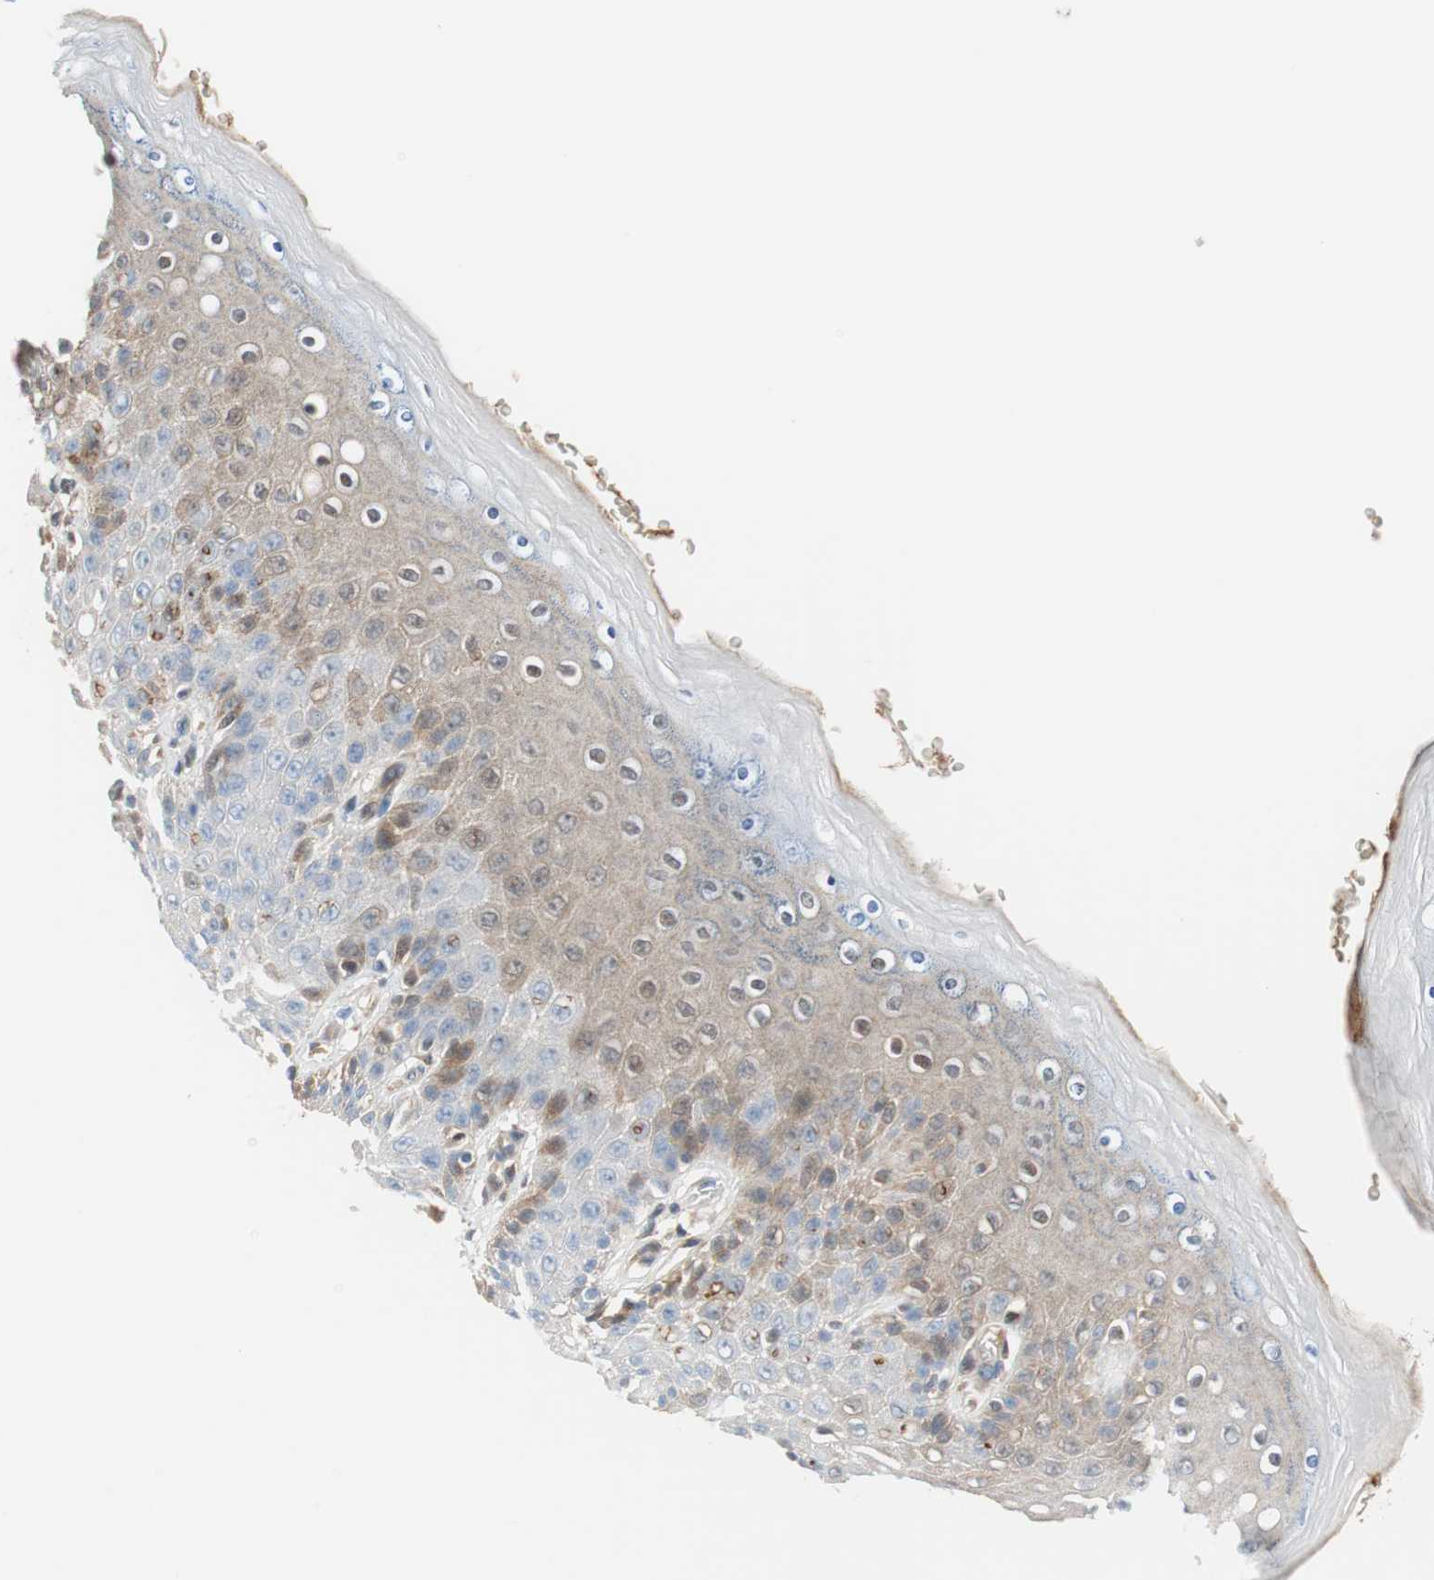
{"staining": {"intensity": "negative", "quantity": "none", "location": "none"}, "tissue": "skin", "cell_type": "Epidermal cells", "image_type": "normal", "snomed": [{"axis": "morphology", "description": "Normal tissue, NOS"}, {"axis": "topography", "description": "Anal"}], "caption": "IHC of benign skin demonstrates no positivity in epidermal cells. (Brightfield microscopy of DAB immunohistochemistry (IHC) at high magnification).", "gene": "RBP4", "patient": {"sex": "female", "age": 46}}